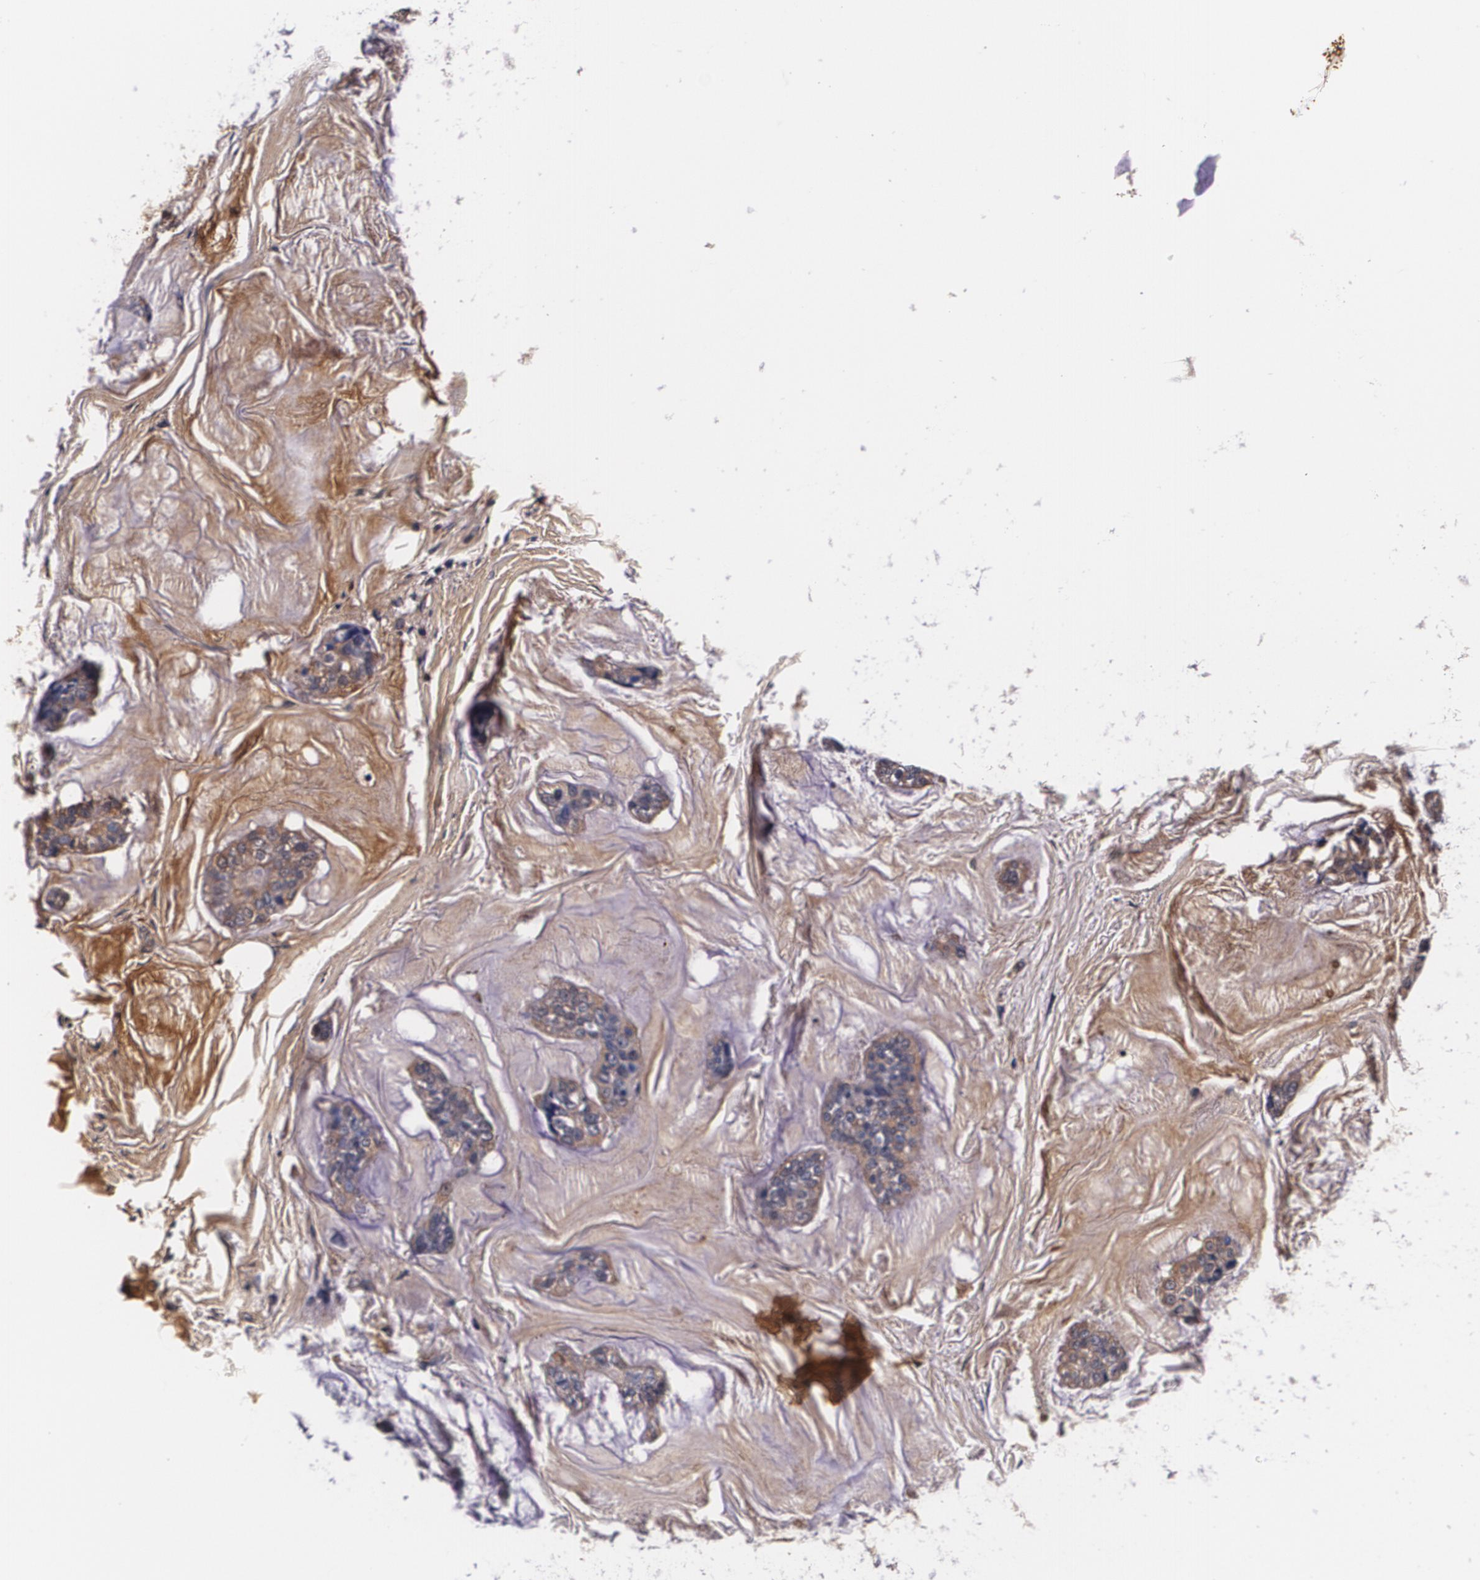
{"staining": {"intensity": "weak", "quantity": ">75%", "location": "cytoplasmic/membranous"}, "tissue": "breast cancer", "cell_type": "Tumor cells", "image_type": "cancer", "snomed": [{"axis": "morphology", "description": "Duct carcinoma"}, {"axis": "topography", "description": "Breast"}], "caption": "Immunohistochemistry (IHC) histopathology image of neoplastic tissue: human breast cancer (infiltrating ductal carcinoma) stained using immunohistochemistry (IHC) shows low levels of weak protein expression localized specifically in the cytoplasmic/membranous of tumor cells, appearing as a cytoplasmic/membranous brown color.", "gene": "TTR", "patient": {"sex": "female", "age": 93}}